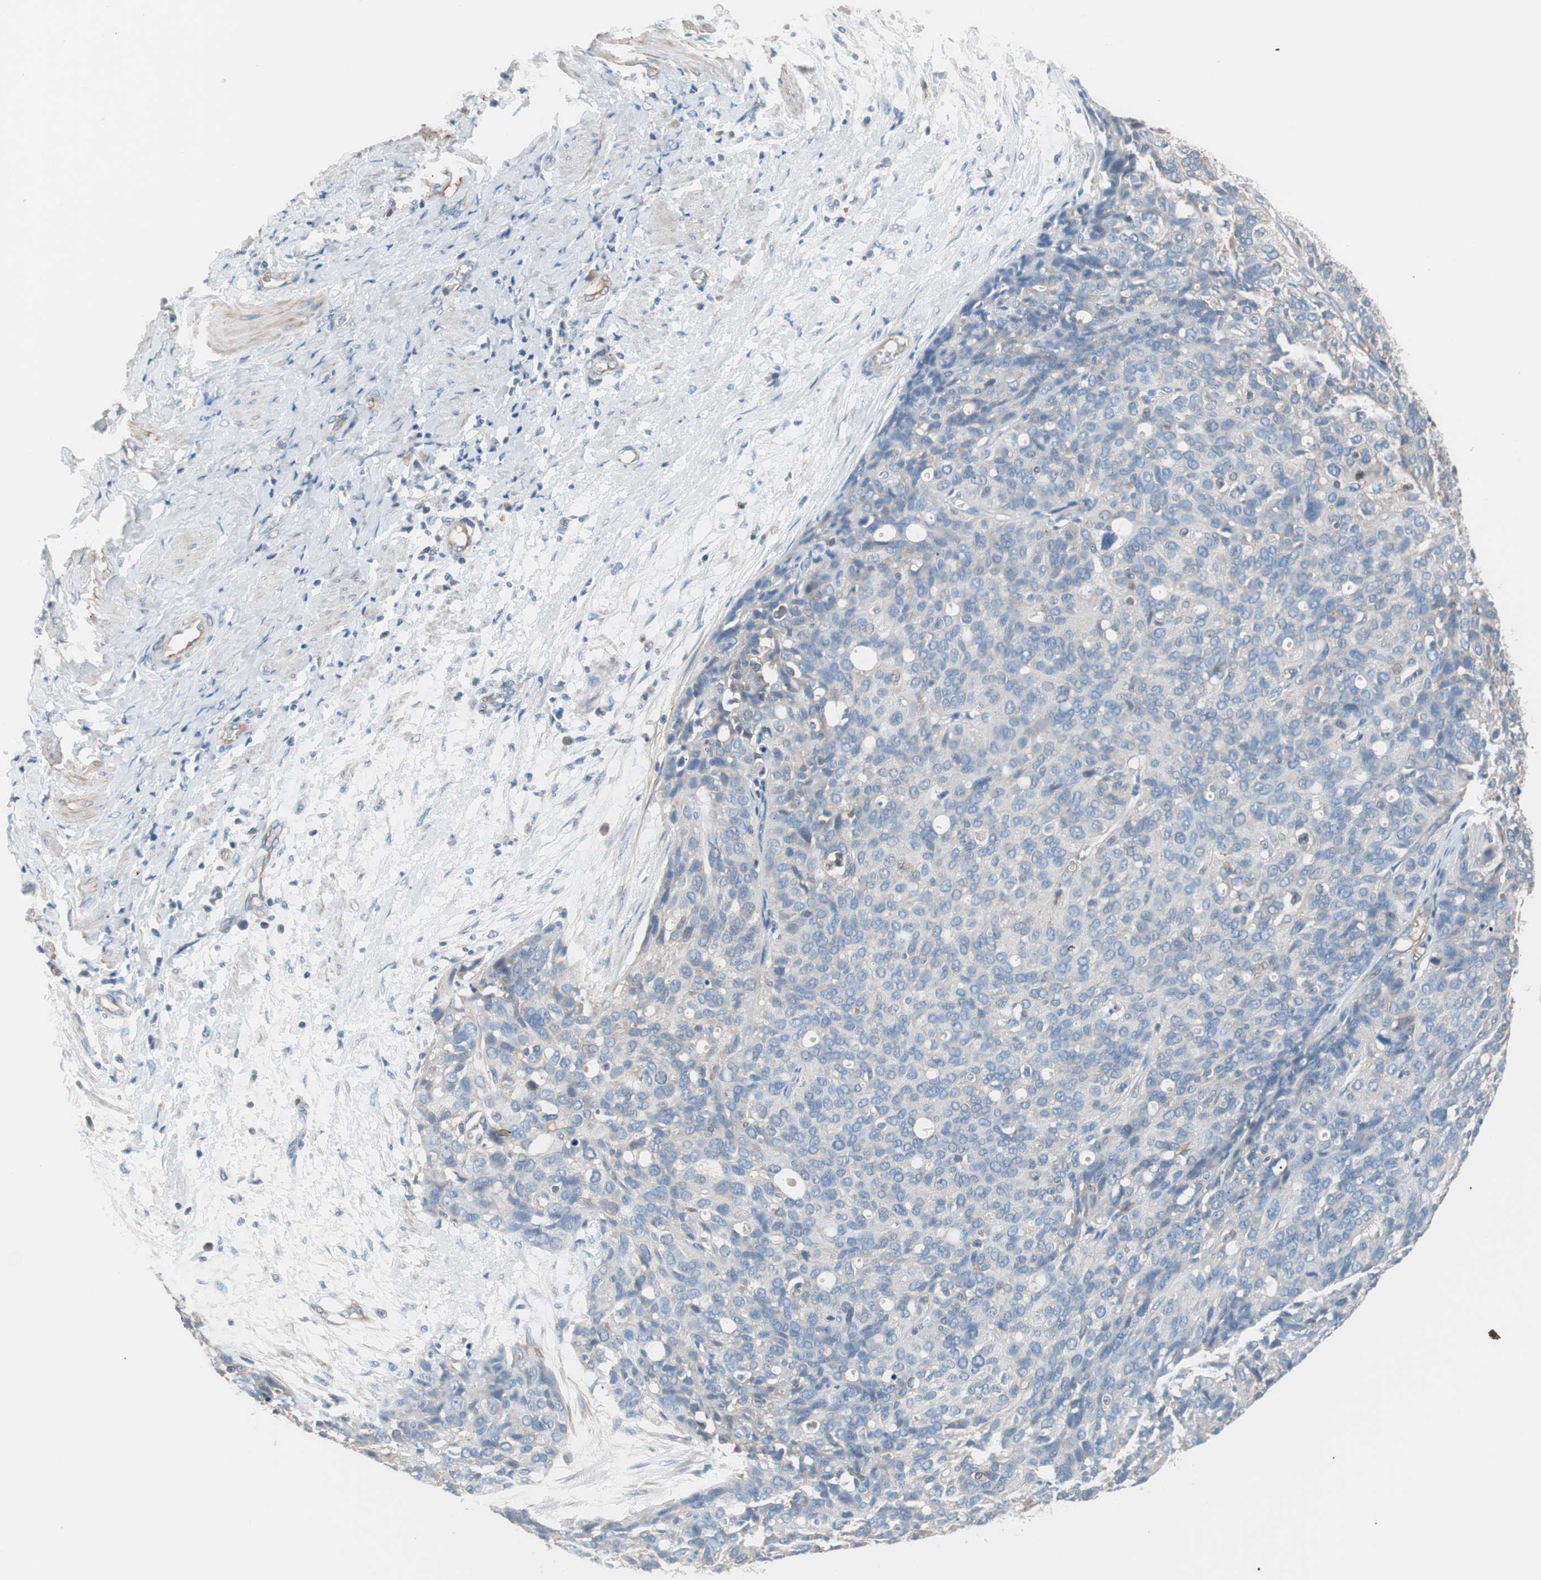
{"staining": {"intensity": "negative", "quantity": "none", "location": "none"}, "tissue": "ovarian cancer", "cell_type": "Tumor cells", "image_type": "cancer", "snomed": [{"axis": "morphology", "description": "Carcinoma, endometroid"}, {"axis": "topography", "description": "Ovary"}], "caption": "Tumor cells are negative for protein expression in human ovarian cancer.", "gene": "GPR160", "patient": {"sex": "female", "age": 60}}